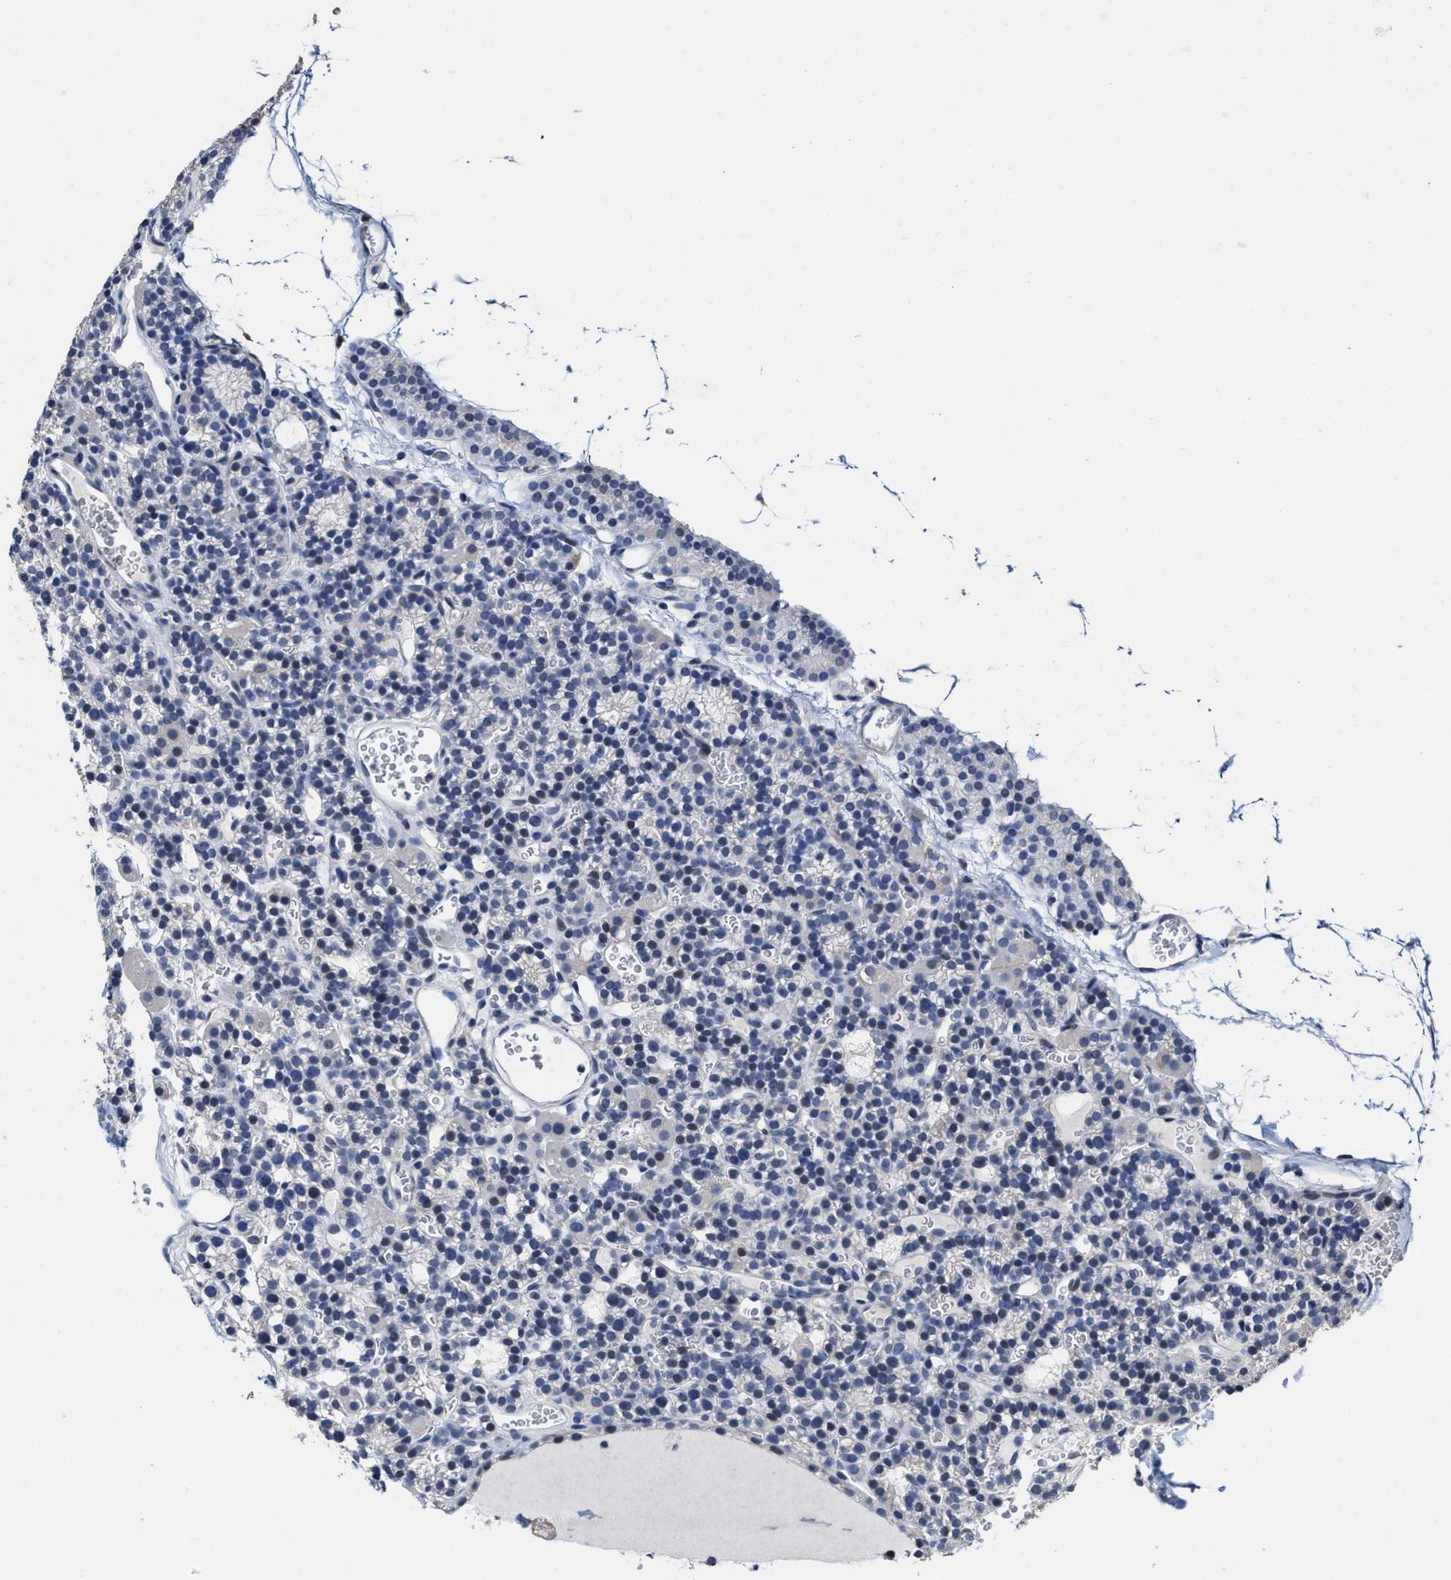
{"staining": {"intensity": "negative", "quantity": "none", "location": "none"}, "tissue": "parathyroid gland", "cell_type": "Glandular cells", "image_type": "normal", "snomed": [{"axis": "morphology", "description": "Normal tissue, NOS"}, {"axis": "morphology", "description": "Adenoma, NOS"}, {"axis": "topography", "description": "Parathyroid gland"}], "caption": "Immunohistochemistry (IHC) image of unremarkable human parathyroid gland stained for a protein (brown), which exhibits no positivity in glandular cells.", "gene": "ZFAT", "patient": {"sex": "female", "age": 58}}